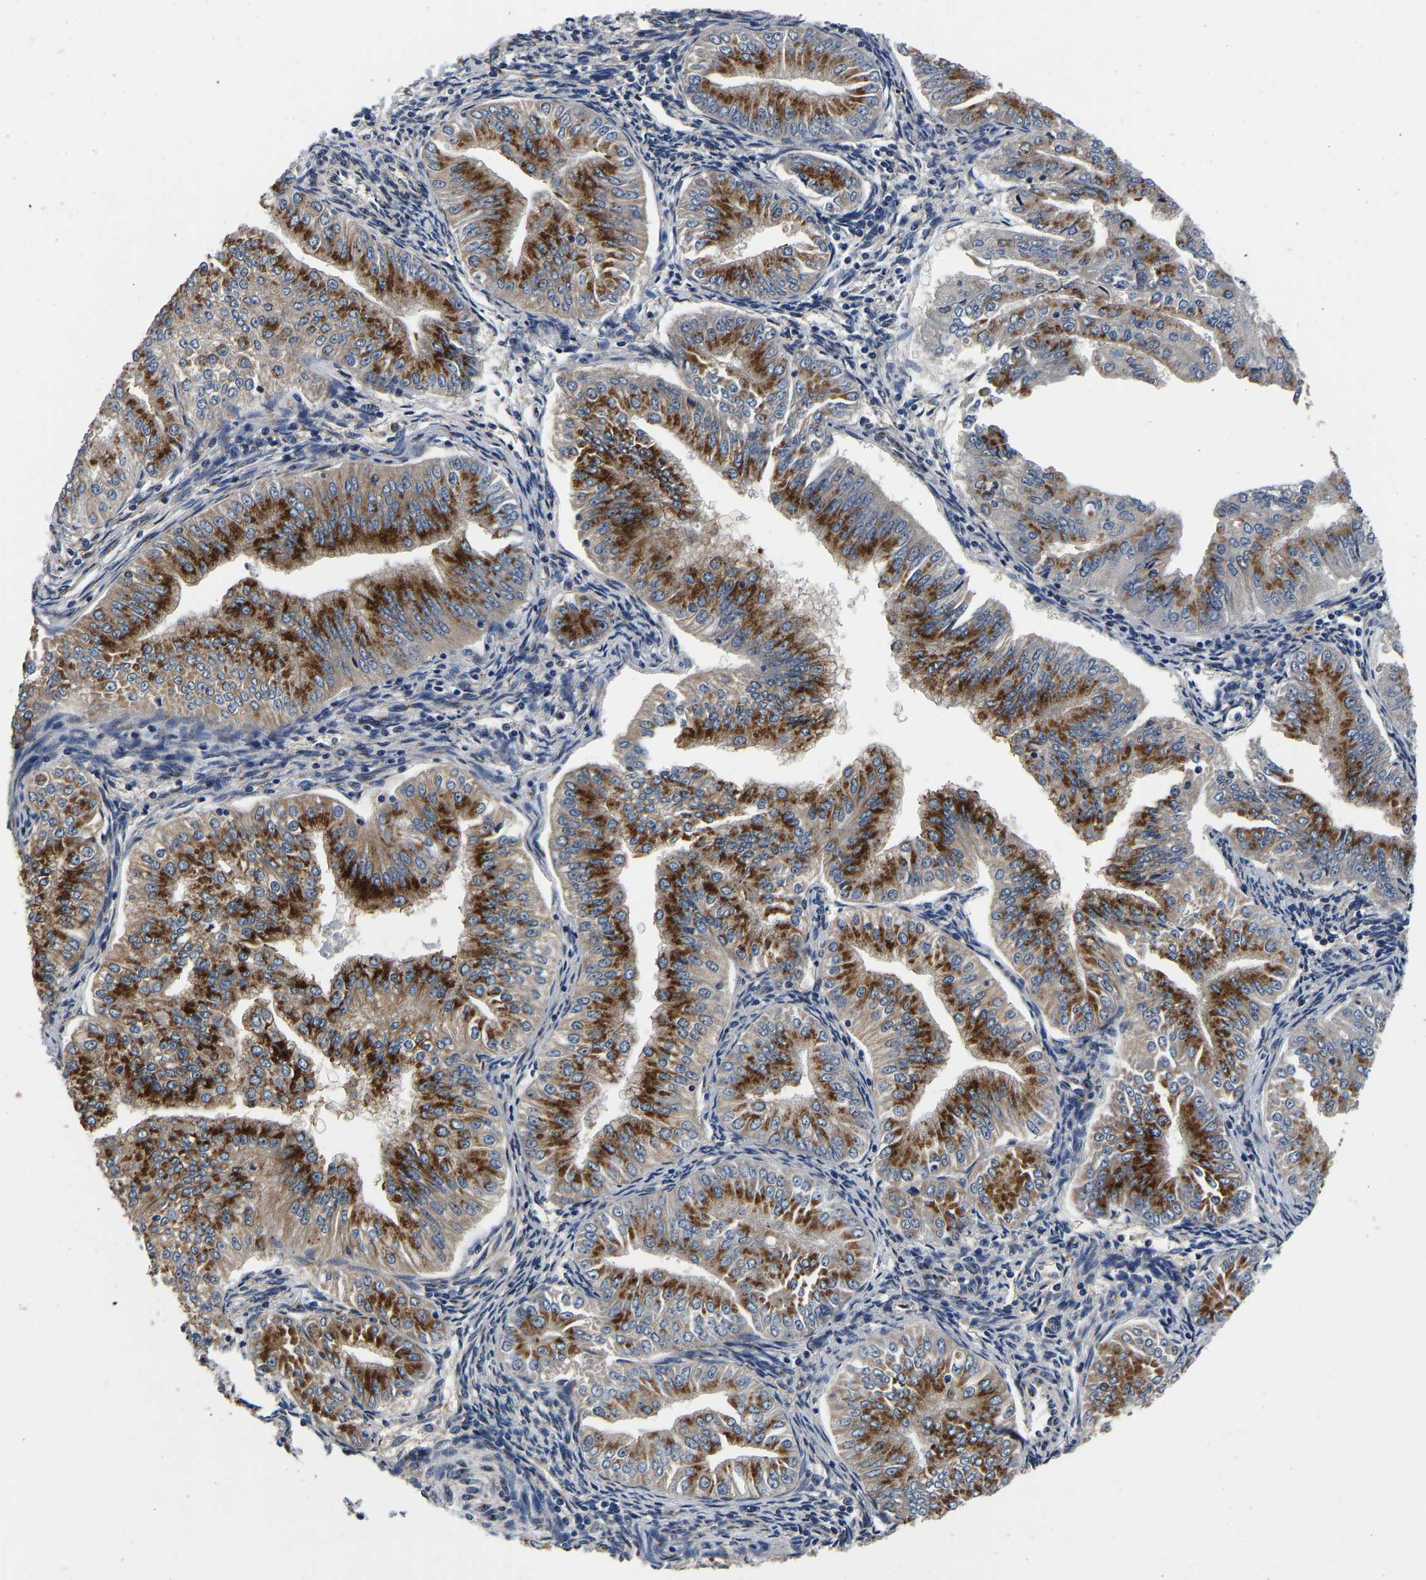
{"staining": {"intensity": "strong", "quantity": ">75%", "location": "cytoplasmic/membranous"}, "tissue": "endometrial cancer", "cell_type": "Tumor cells", "image_type": "cancer", "snomed": [{"axis": "morphology", "description": "Normal tissue, NOS"}, {"axis": "morphology", "description": "Adenocarcinoma, NOS"}, {"axis": "topography", "description": "Endometrium"}], "caption": "Immunohistochemical staining of endometrial cancer exhibits strong cytoplasmic/membranous protein expression in approximately >75% of tumor cells.", "gene": "RABAC1", "patient": {"sex": "female", "age": 53}}